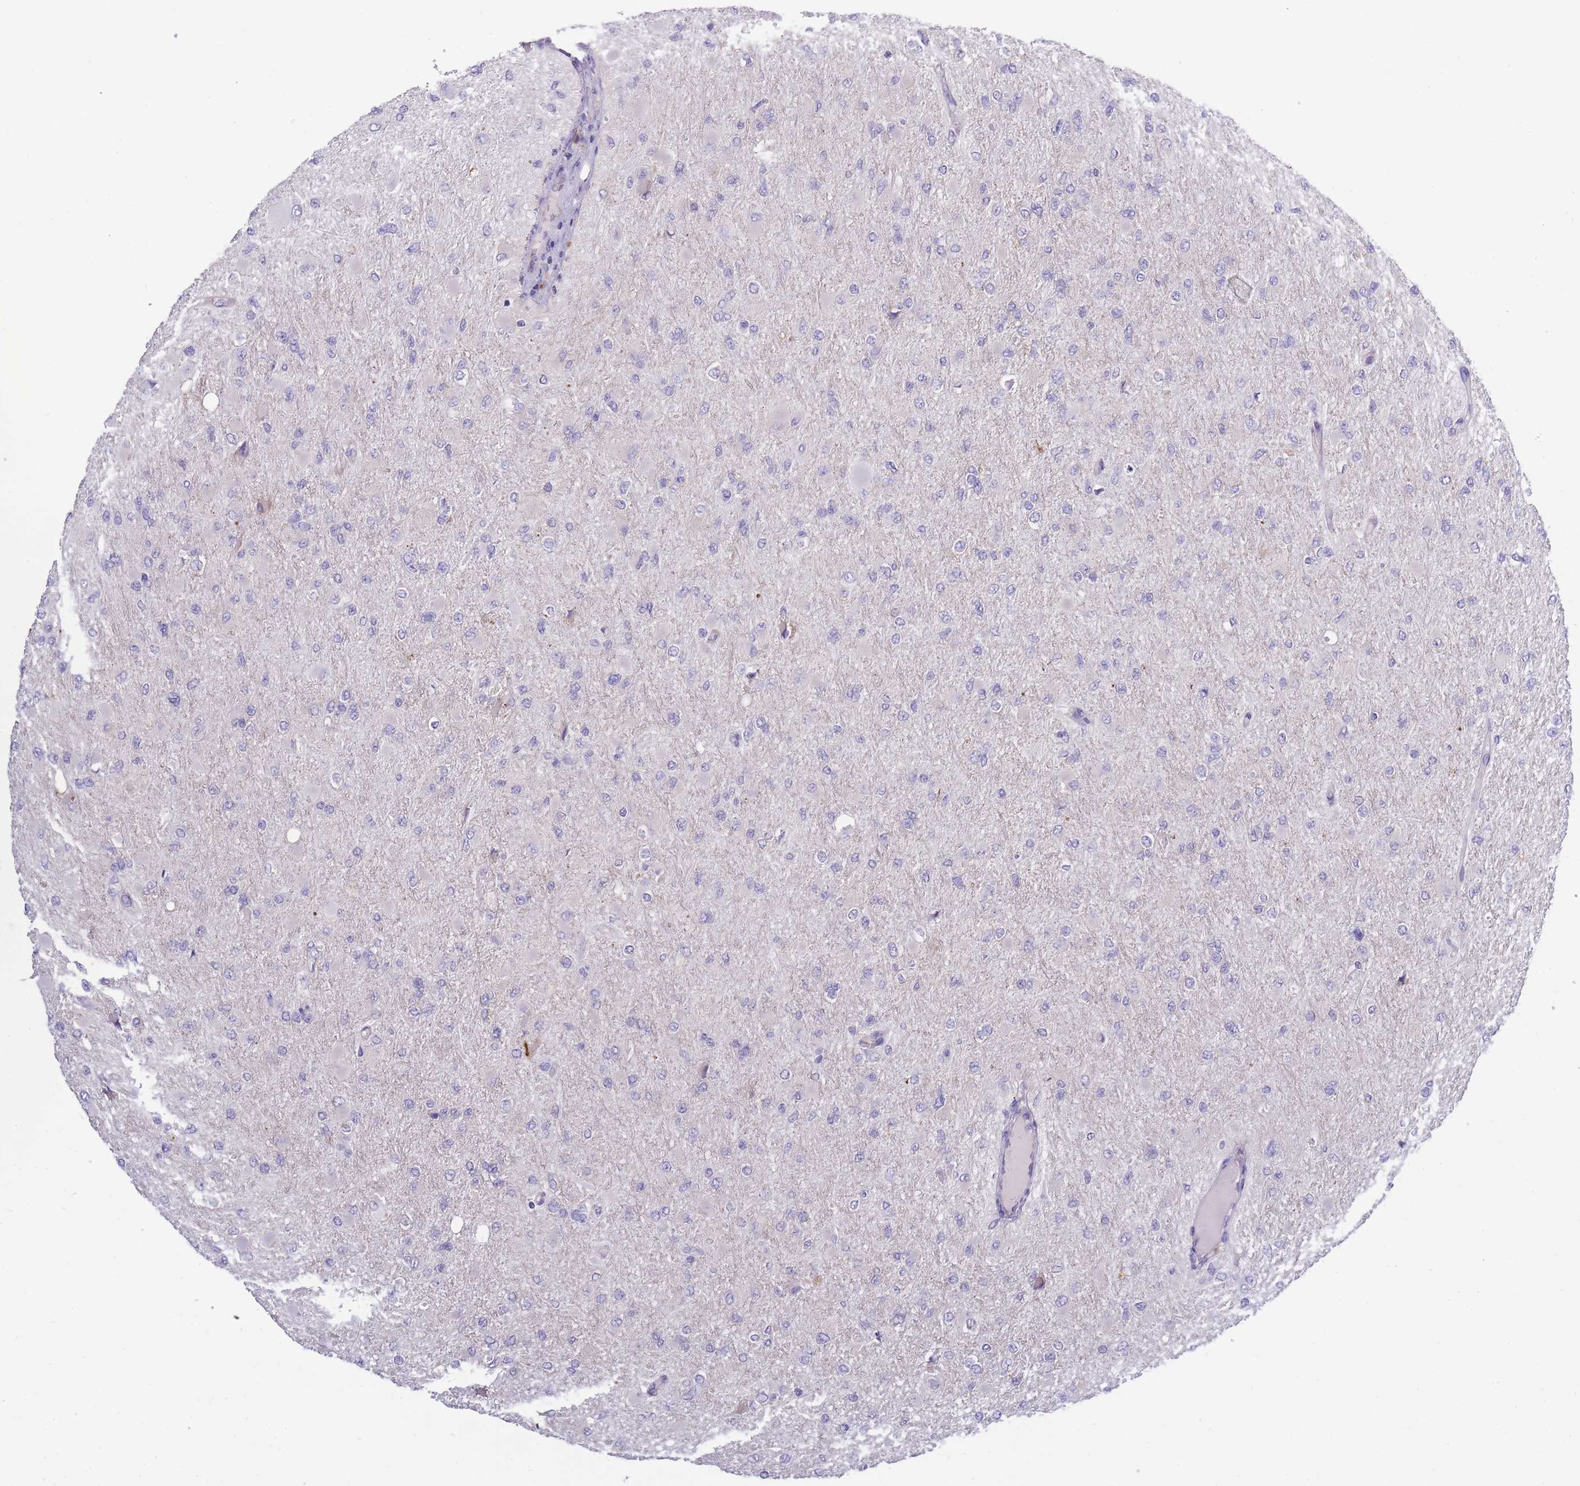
{"staining": {"intensity": "negative", "quantity": "none", "location": "none"}, "tissue": "glioma", "cell_type": "Tumor cells", "image_type": "cancer", "snomed": [{"axis": "morphology", "description": "Glioma, malignant, High grade"}, {"axis": "topography", "description": "Cerebral cortex"}], "caption": "This is an immunohistochemistry (IHC) photomicrograph of human malignant high-grade glioma. There is no expression in tumor cells.", "gene": "NDUFAF6", "patient": {"sex": "female", "age": 36}}